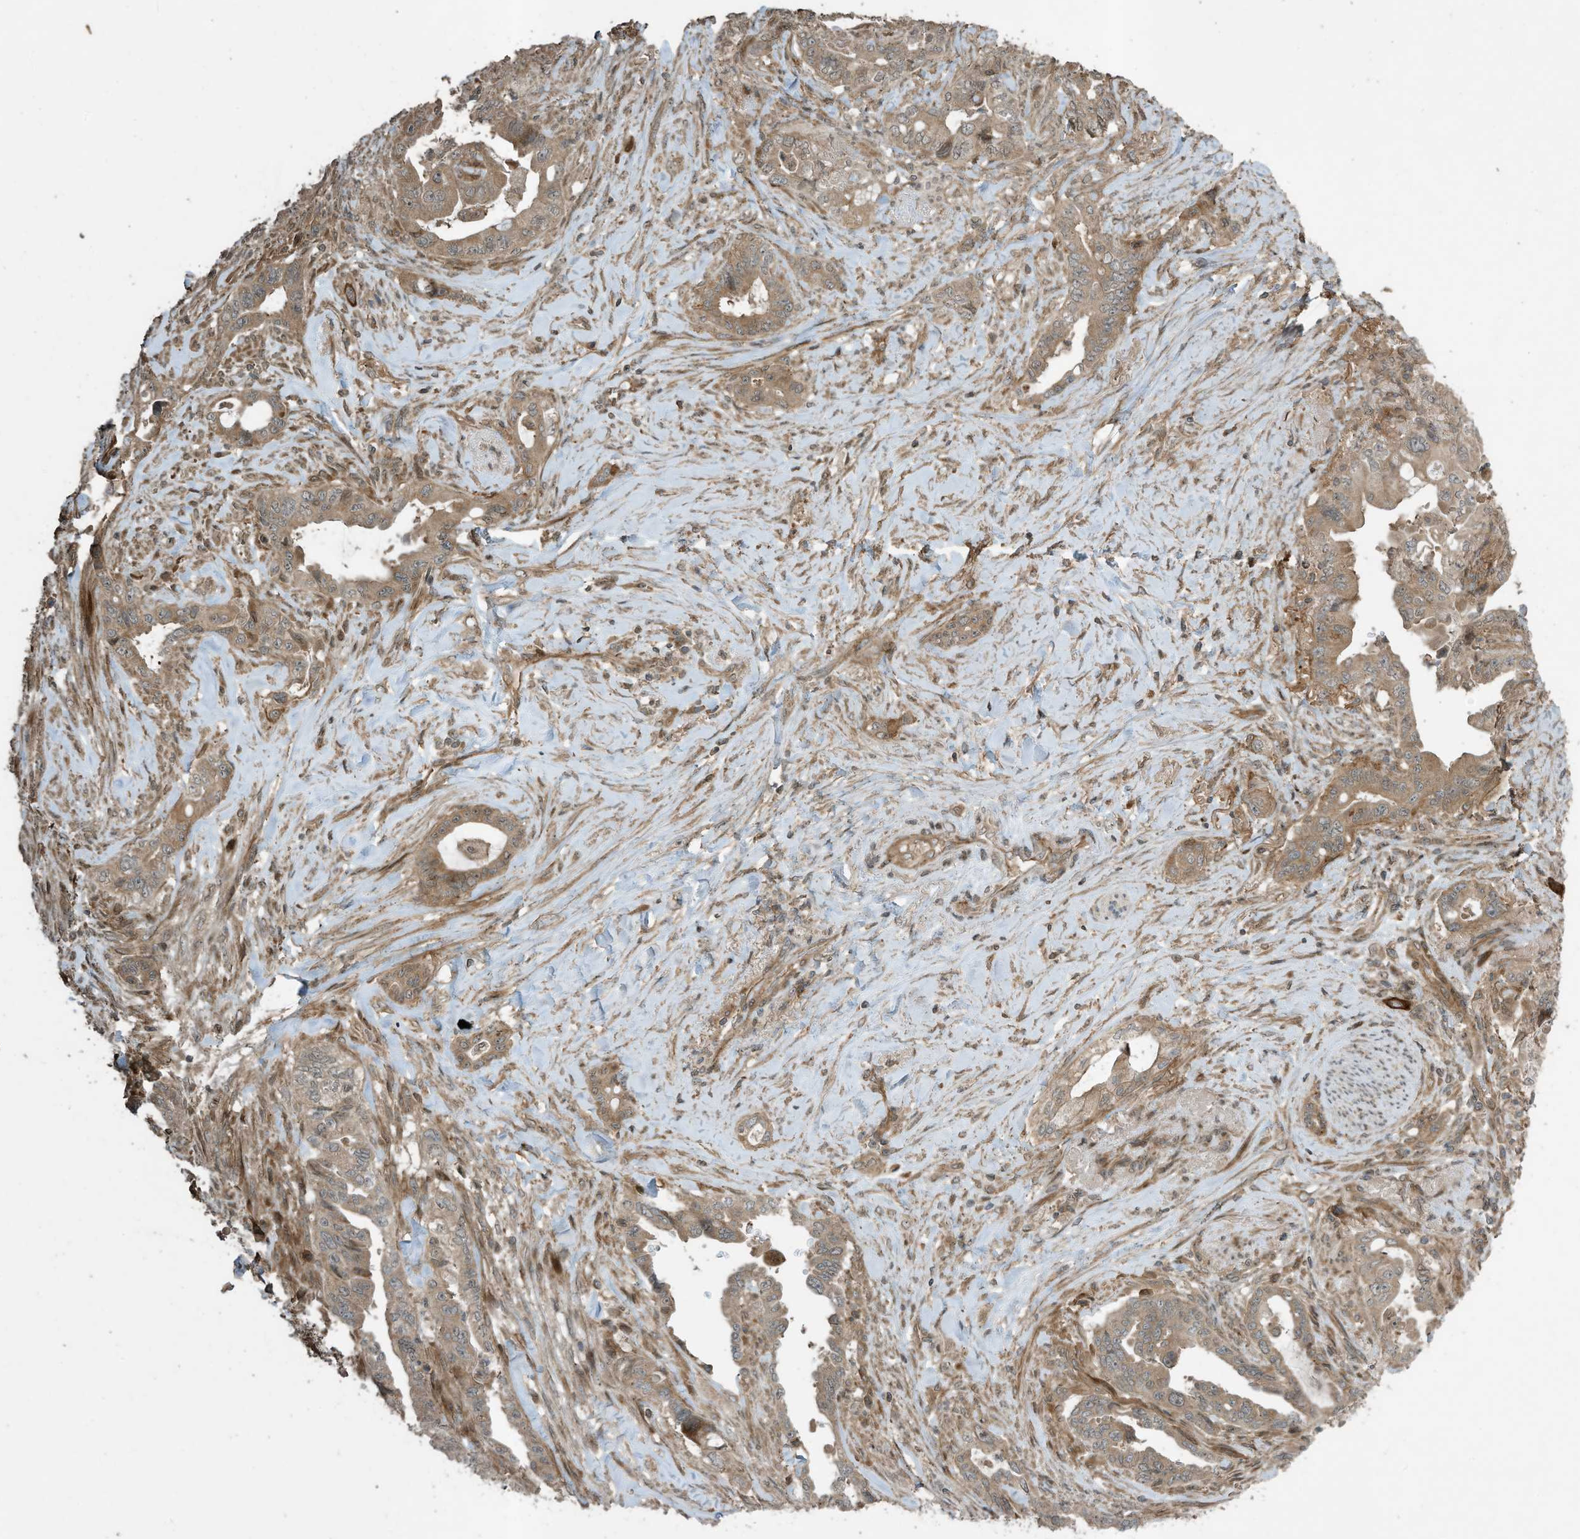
{"staining": {"intensity": "moderate", "quantity": ">75%", "location": "cytoplasmic/membranous"}, "tissue": "pancreatic cancer", "cell_type": "Tumor cells", "image_type": "cancer", "snomed": [{"axis": "morphology", "description": "Adenocarcinoma, NOS"}, {"axis": "topography", "description": "Pancreas"}], "caption": "The image reveals staining of pancreatic cancer, revealing moderate cytoplasmic/membranous protein expression (brown color) within tumor cells.", "gene": "ZNF653", "patient": {"sex": "male", "age": 70}}